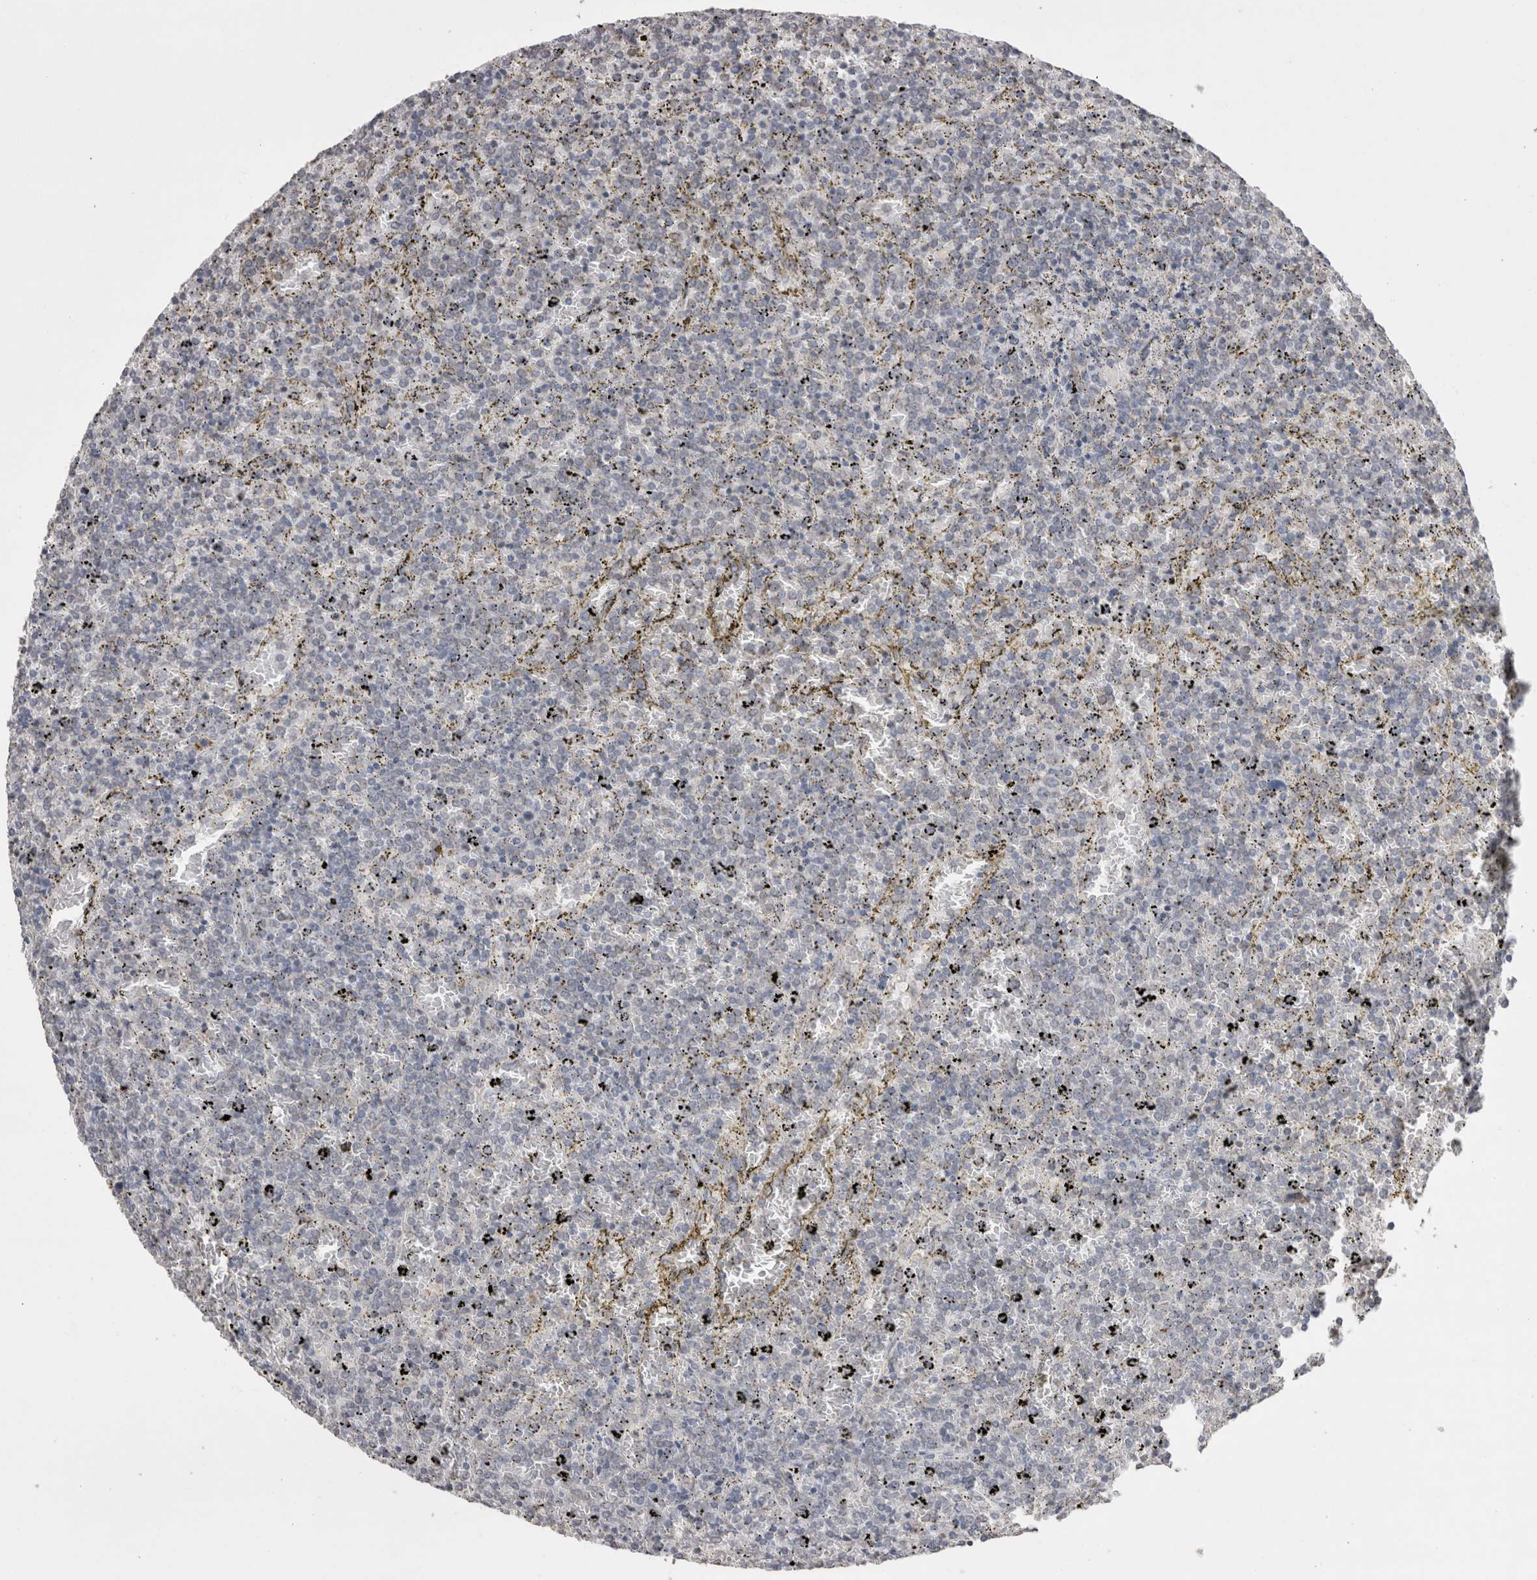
{"staining": {"intensity": "negative", "quantity": "none", "location": "none"}, "tissue": "lymphoma", "cell_type": "Tumor cells", "image_type": "cancer", "snomed": [{"axis": "morphology", "description": "Malignant lymphoma, non-Hodgkin's type, Low grade"}, {"axis": "topography", "description": "Spleen"}], "caption": "The image exhibits no significant positivity in tumor cells of lymphoma.", "gene": "NOMO1", "patient": {"sex": "female", "age": 77}}